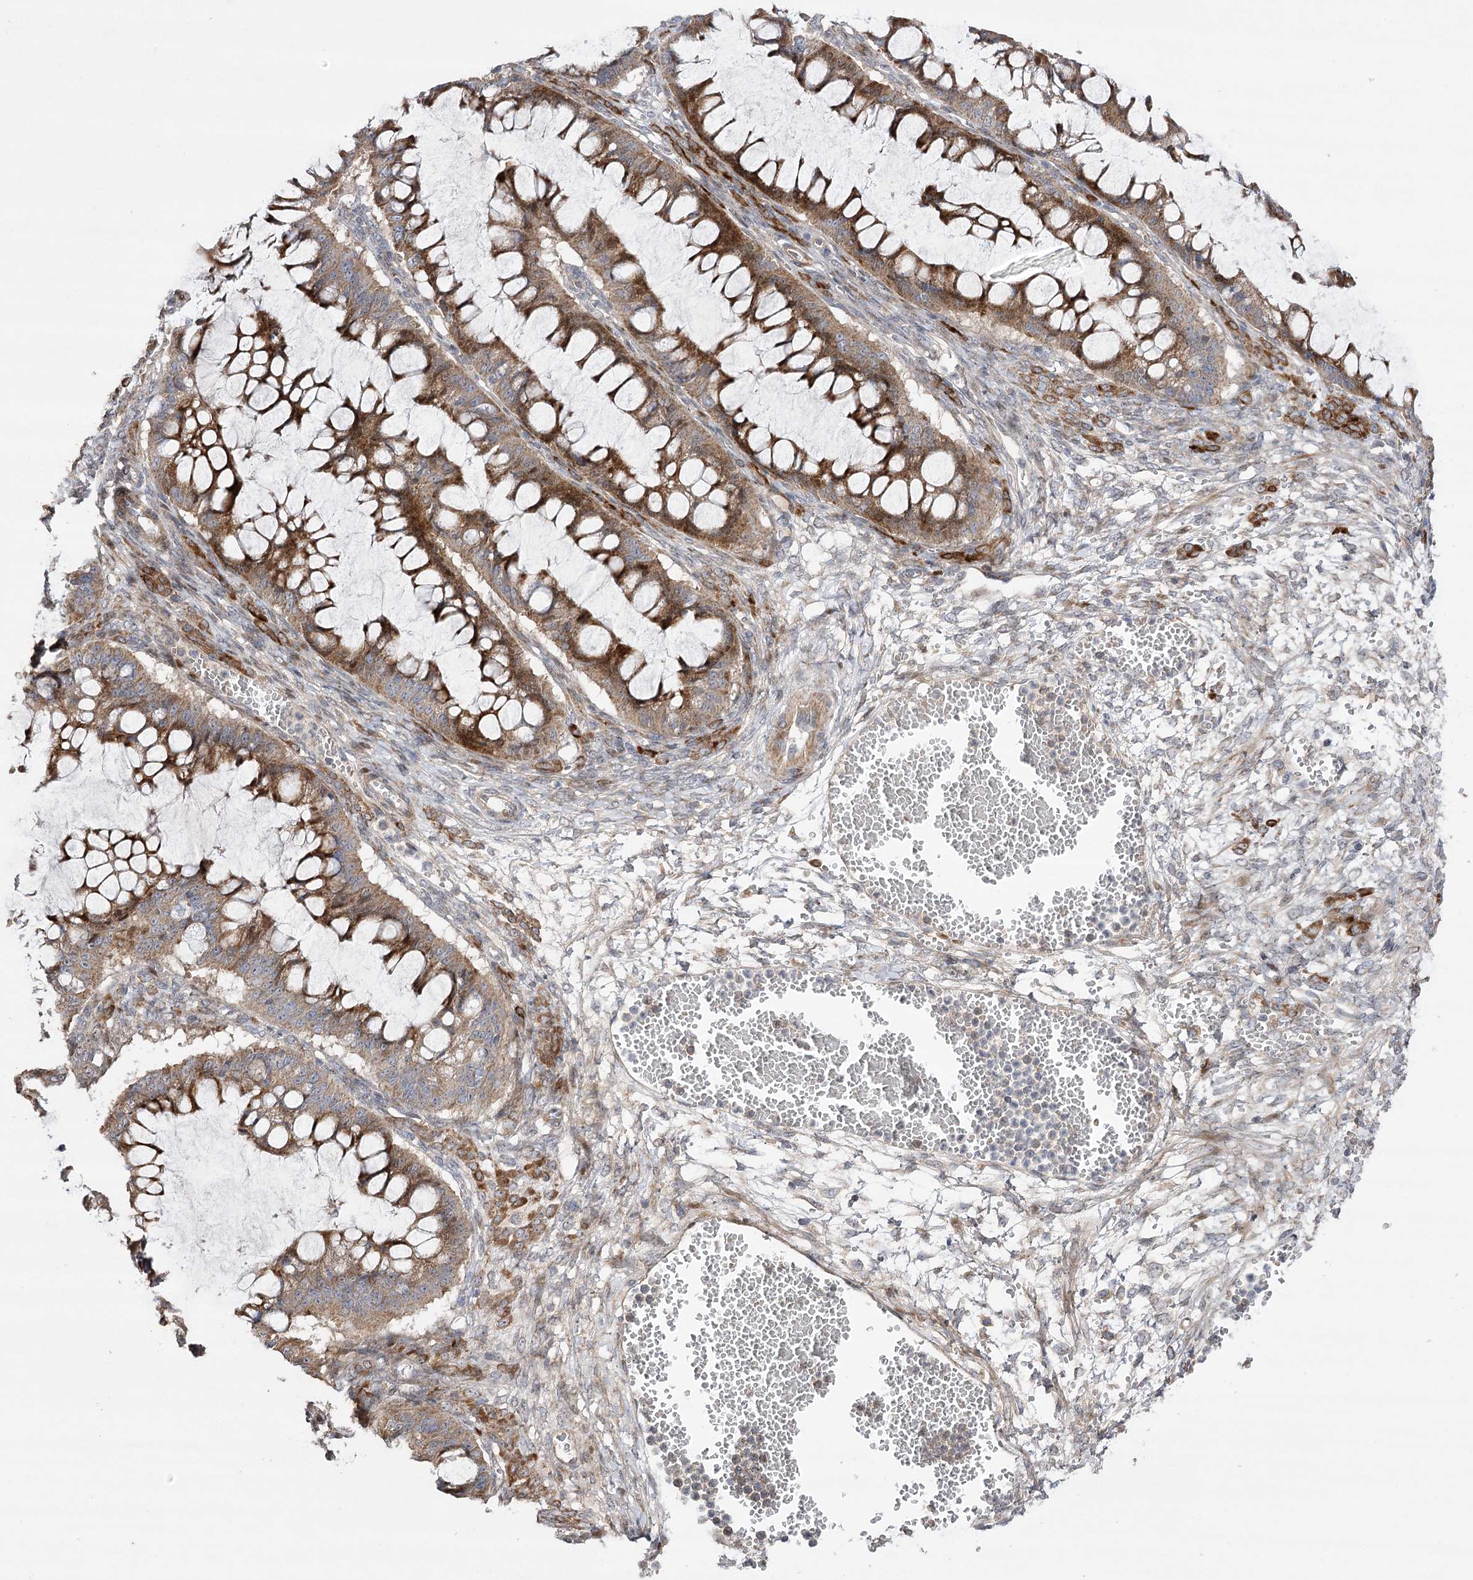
{"staining": {"intensity": "moderate", "quantity": ">75%", "location": "cytoplasmic/membranous"}, "tissue": "ovarian cancer", "cell_type": "Tumor cells", "image_type": "cancer", "snomed": [{"axis": "morphology", "description": "Cystadenocarcinoma, mucinous, NOS"}, {"axis": "topography", "description": "Ovary"}], "caption": "IHC (DAB) staining of human mucinous cystadenocarcinoma (ovarian) demonstrates moderate cytoplasmic/membranous protein expression in about >75% of tumor cells.", "gene": "OBSL1", "patient": {"sex": "female", "age": 73}}